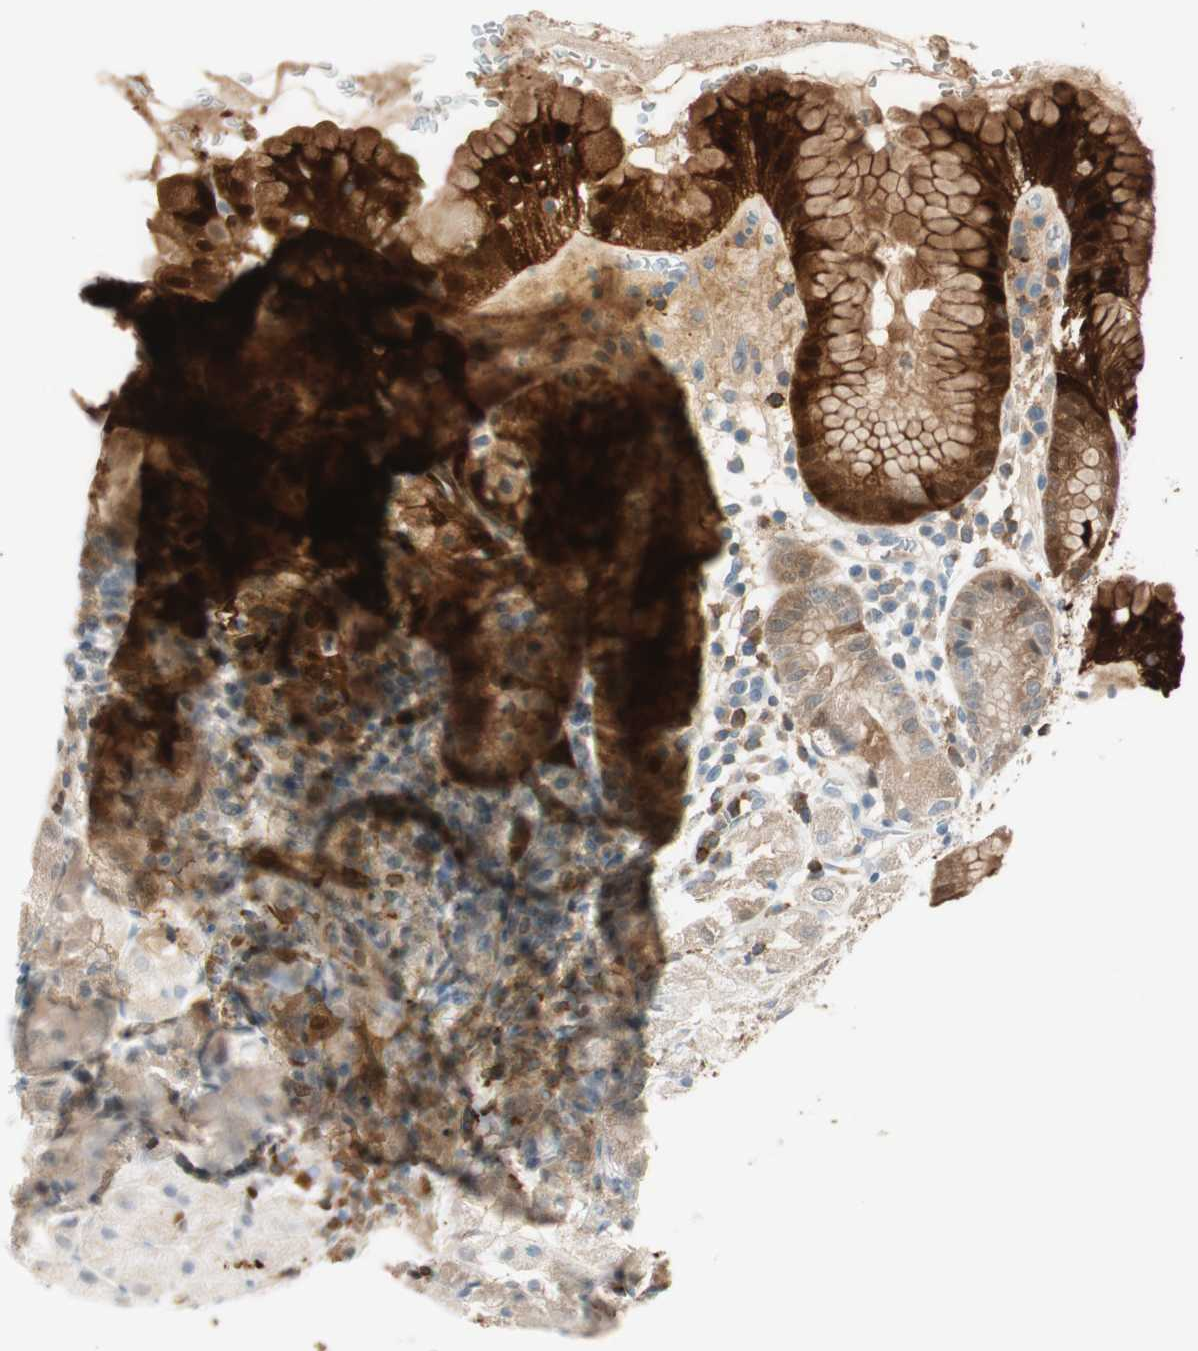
{"staining": {"intensity": "strong", "quantity": "25%-75%", "location": "cytoplasmic/membranous"}, "tissue": "stomach", "cell_type": "Glandular cells", "image_type": "normal", "snomed": [{"axis": "morphology", "description": "Normal tissue, NOS"}, {"axis": "topography", "description": "Stomach"}, {"axis": "topography", "description": "Stomach, lower"}], "caption": "Protein expression analysis of benign stomach exhibits strong cytoplasmic/membranous positivity in approximately 25%-75% of glandular cells. Immunohistochemistry (ihc) stains the protein of interest in brown and the nuclei are stained blue.", "gene": "HPGD", "patient": {"sex": "female", "age": 75}}